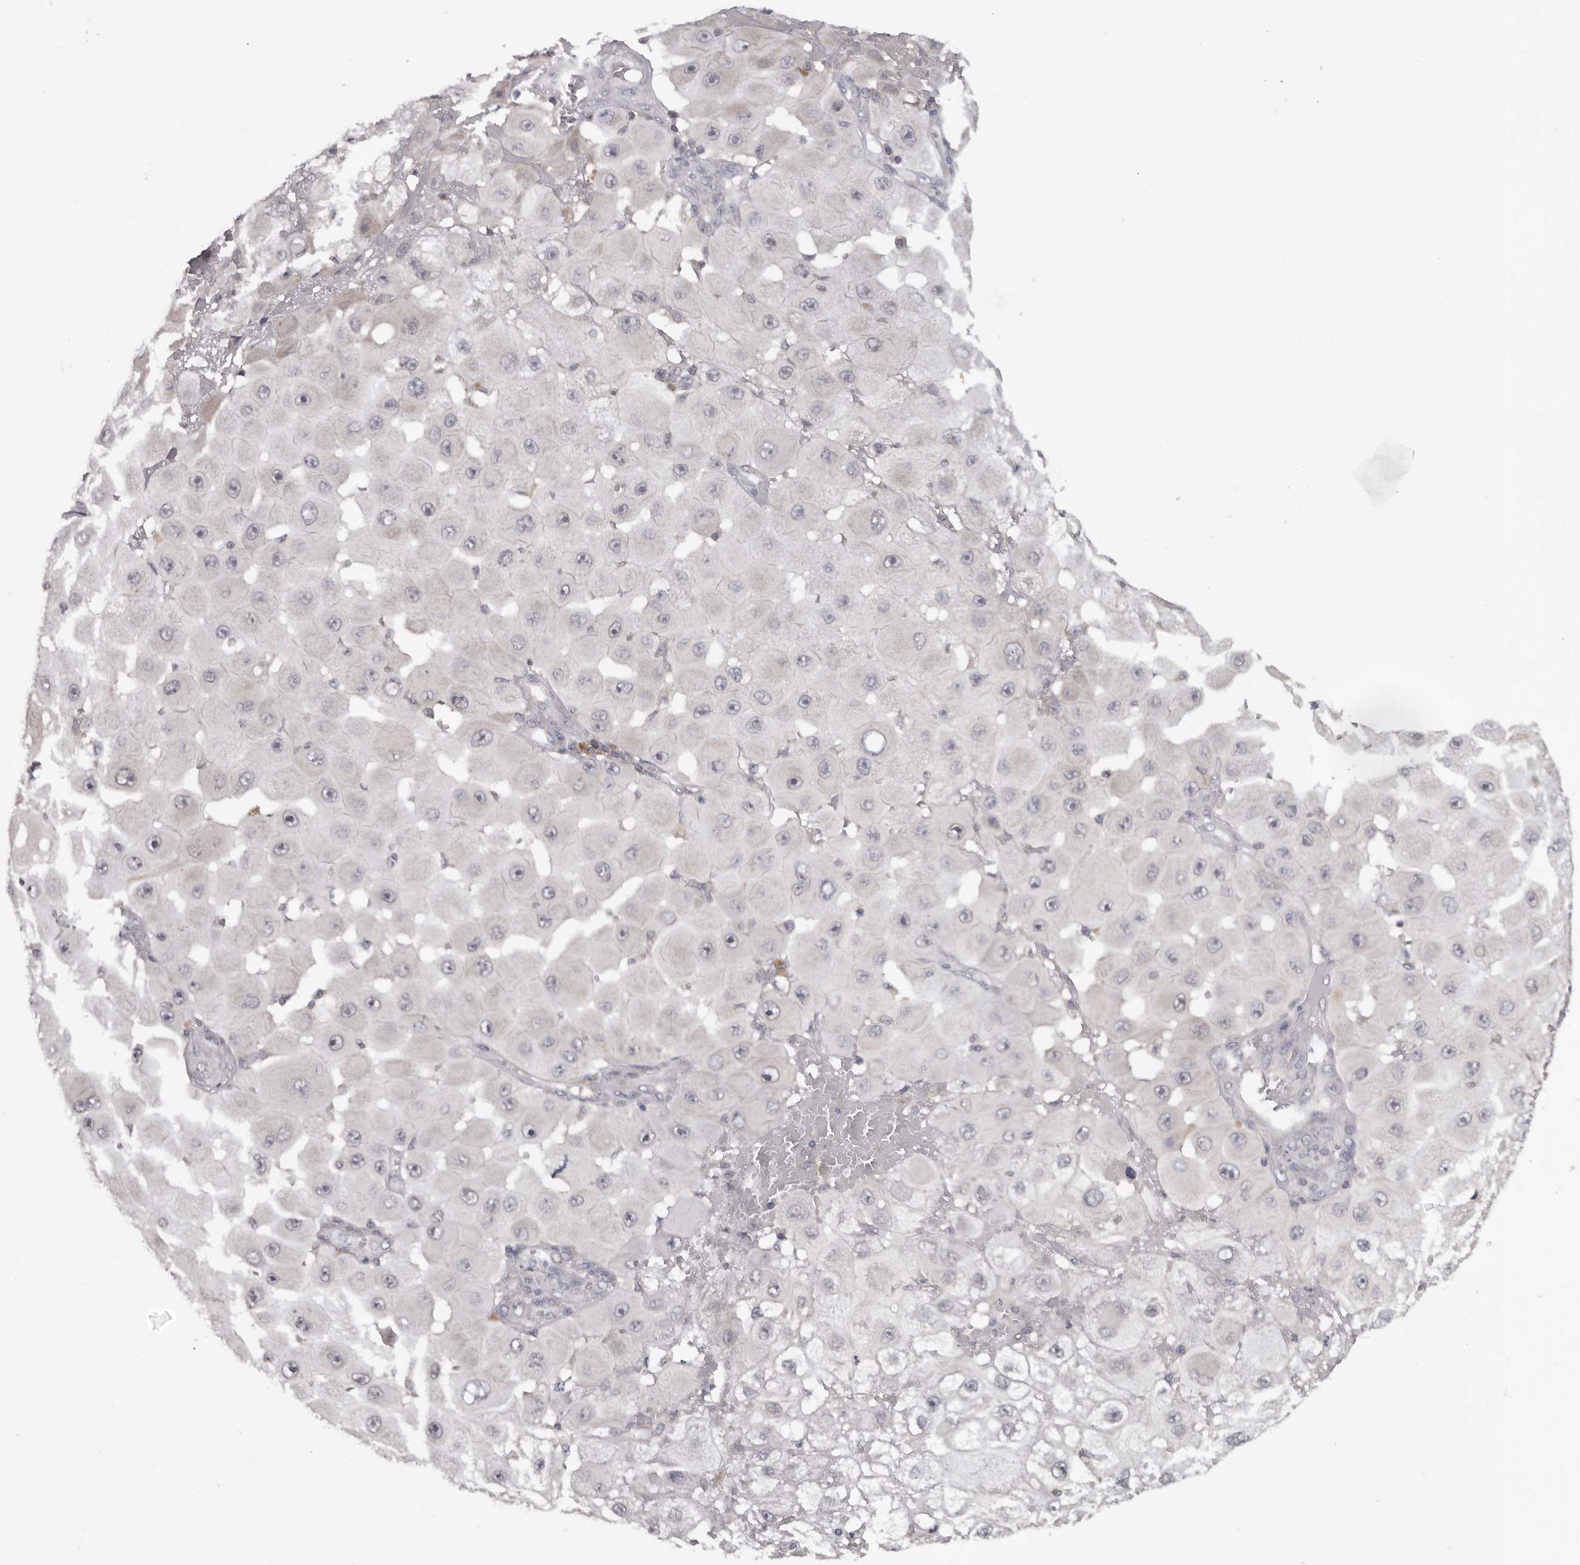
{"staining": {"intensity": "negative", "quantity": "none", "location": "none"}, "tissue": "melanoma", "cell_type": "Tumor cells", "image_type": "cancer", "snomed": [{"axis": "morphology", "description": "Malignant melanoma, NOS"}, {"axis": "topography", "description": "Skin"}], "caption": "Malignant melanoma stained for a protein using immunohistochemistry (IHC) exhibits no positivity tumor cells.", "gene": "ANKRD44", "patient": {"sex": "female", "age": 81}}